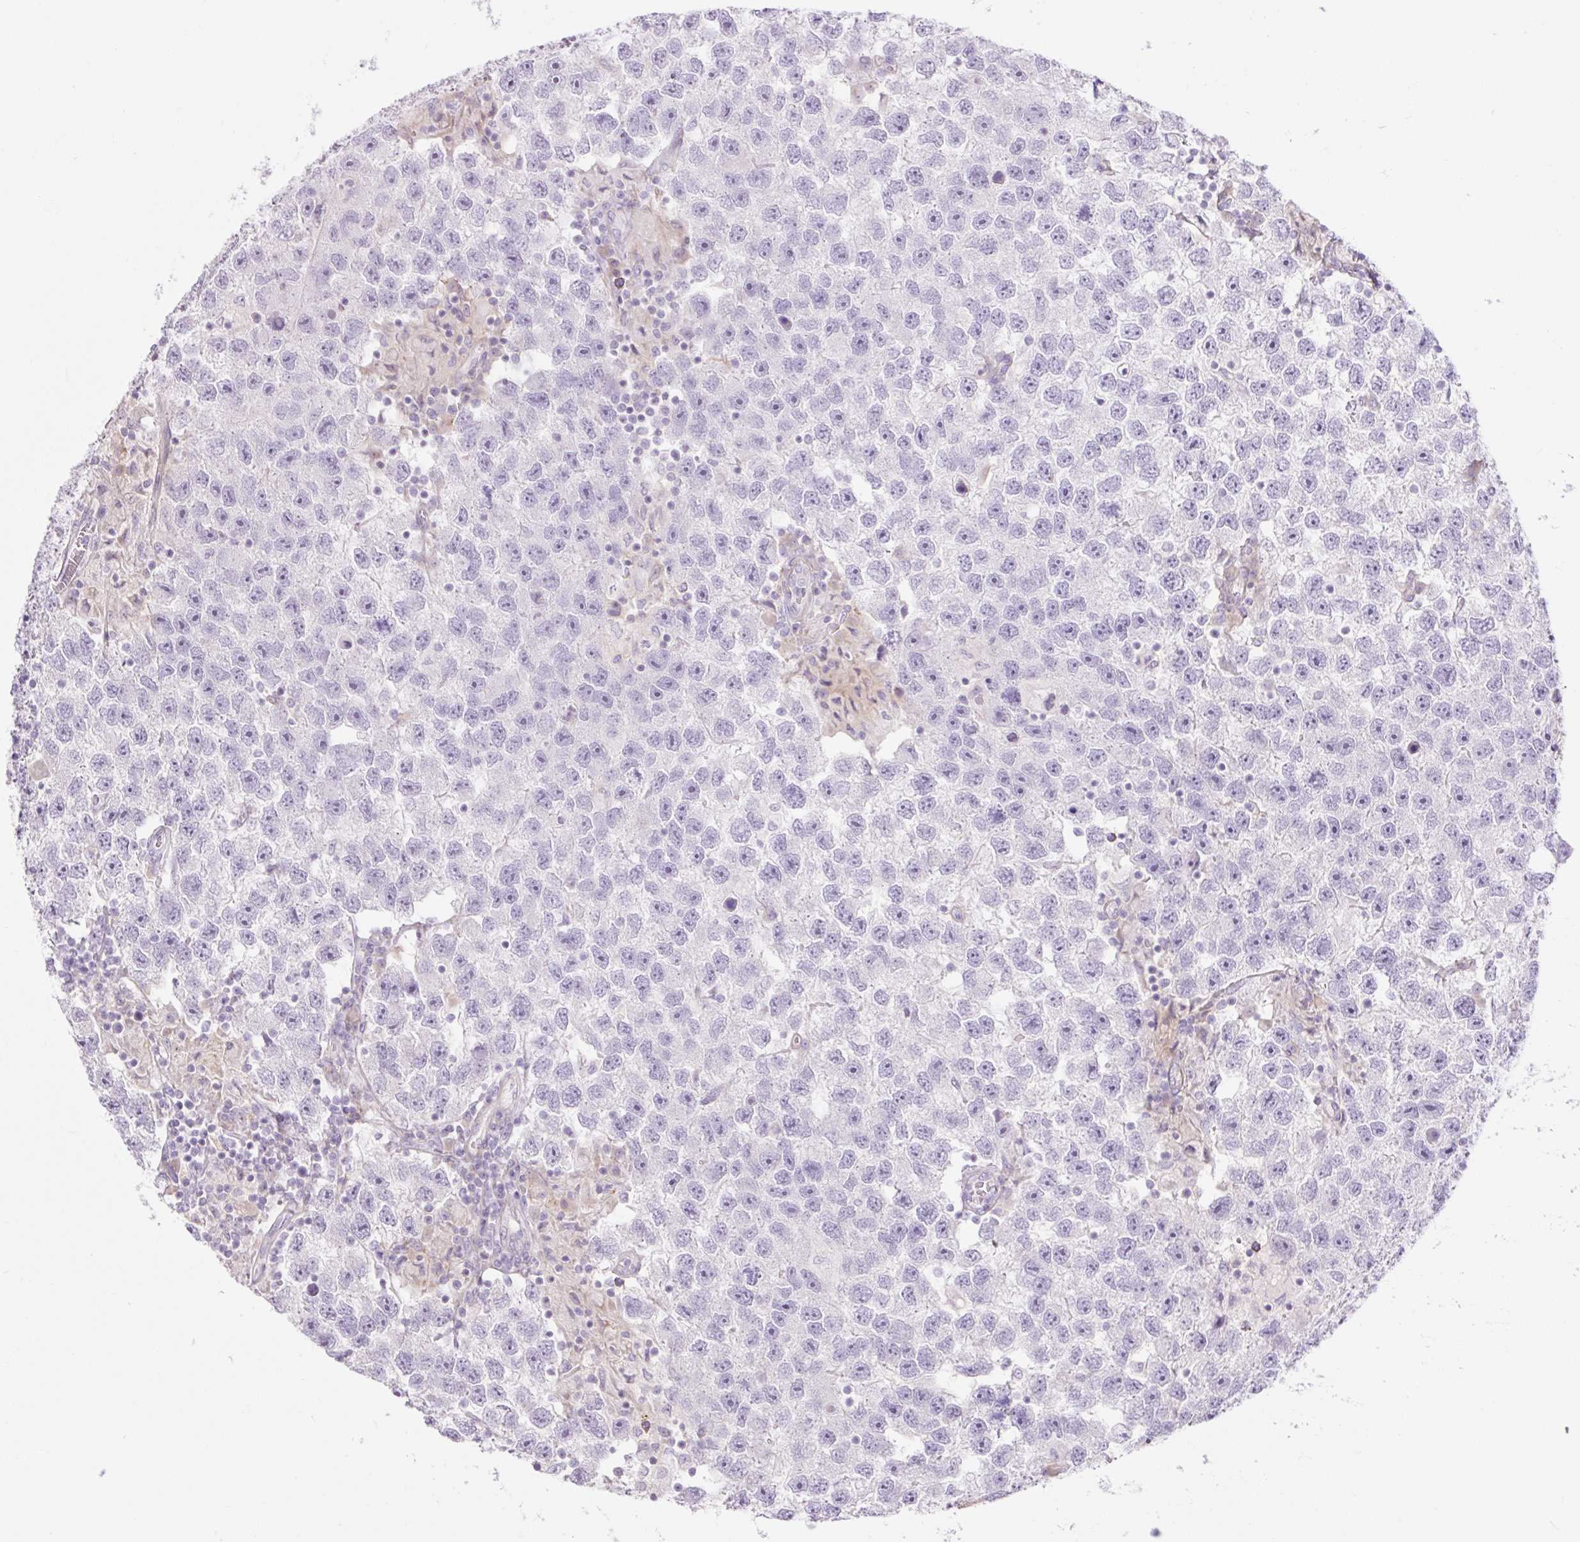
{"staining": {"intensity": "negative", "quantity": "none", "location": "none"}, "tissue": "testis cancer", "cell_type": "Tumor cells", "image_type": "cancer", "snomed": [{"axis": "morphology", "description": "Seminoma, NOS"}, {"axis": "topography", "description": "Testis"}], "caption": "Tumor cells show no significant protein staining in testis seminoma.", "gene": "GRID2", "patient": {"sex": "male", "age": 26}}